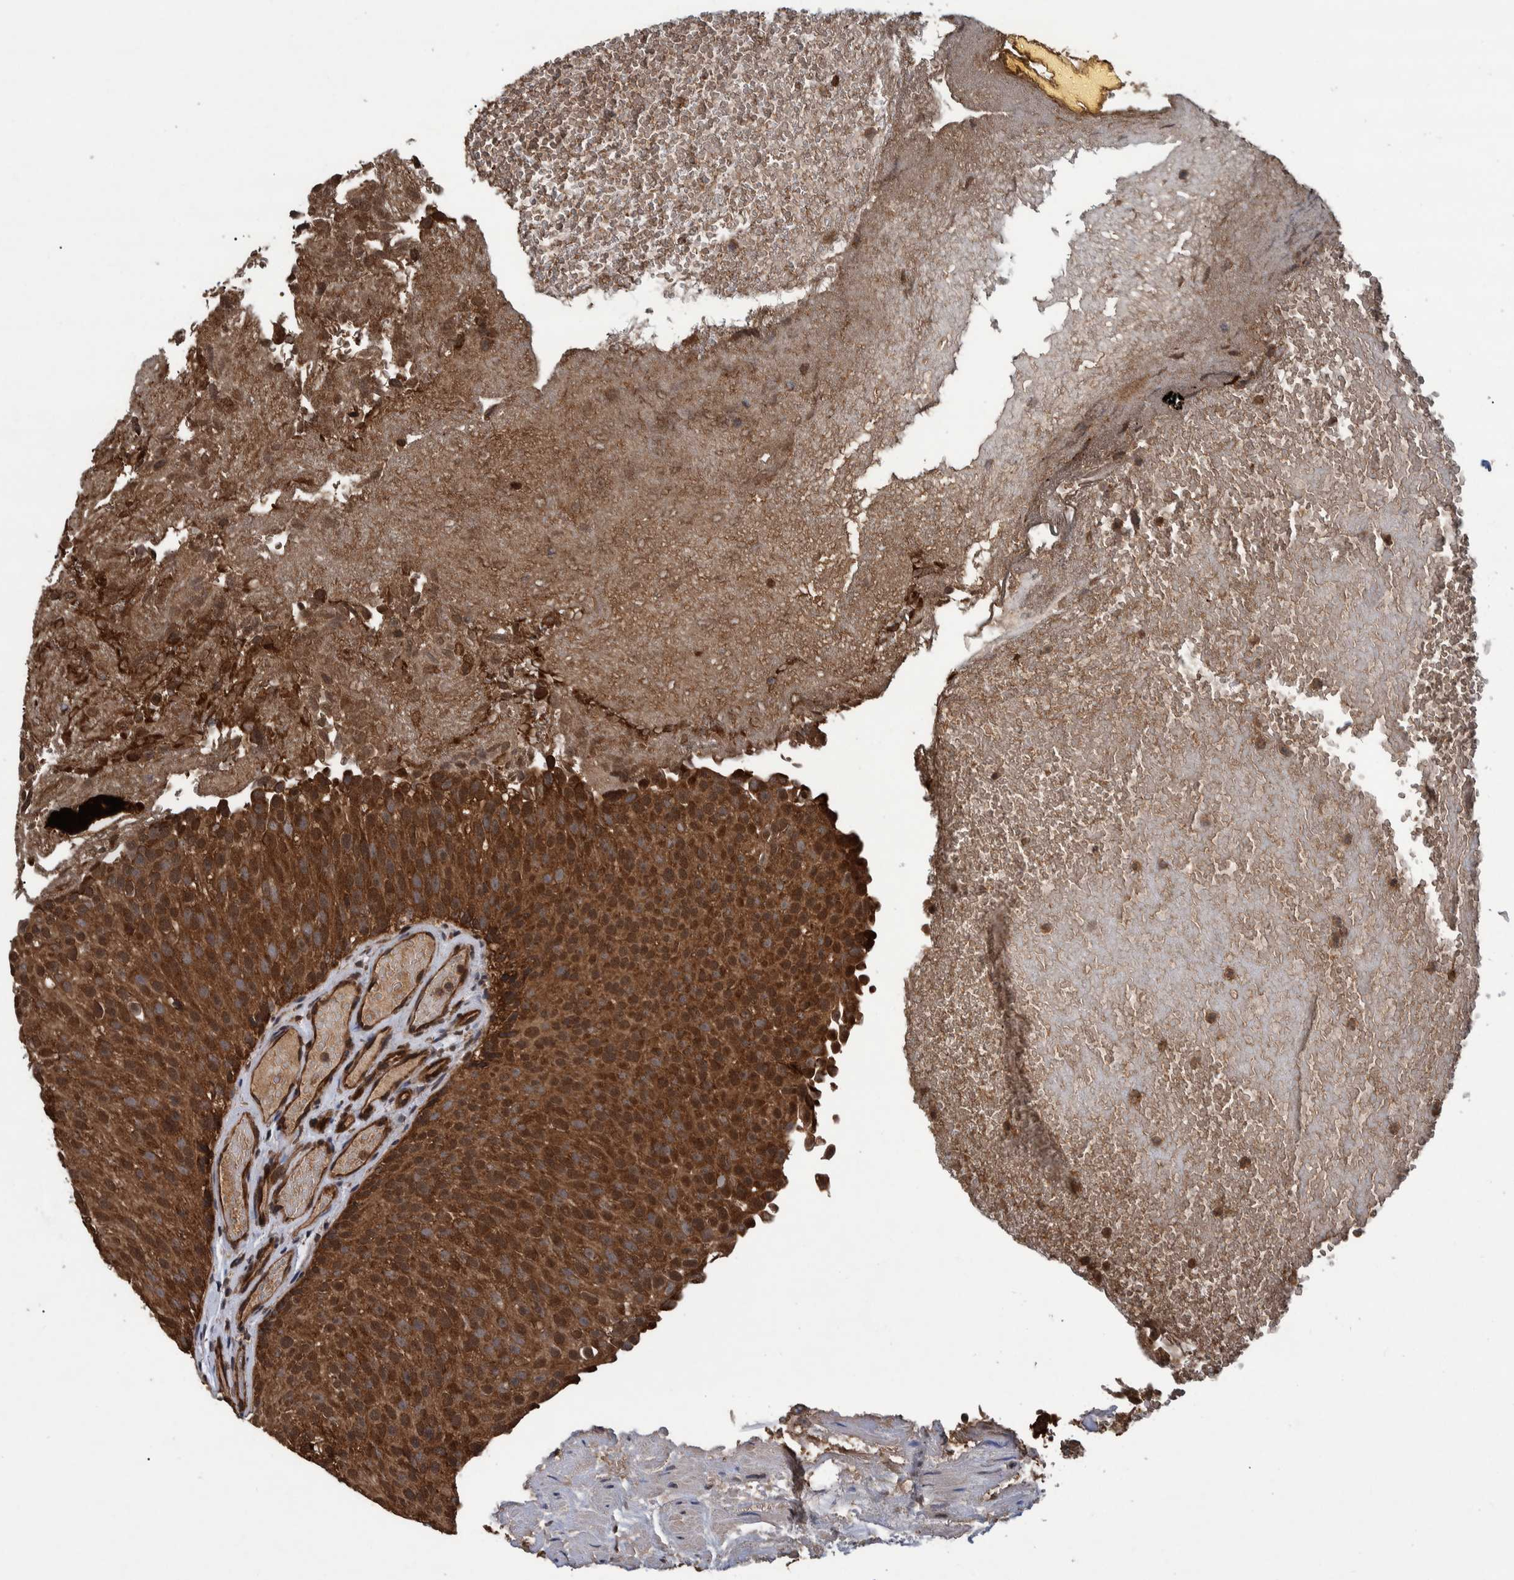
{"staining": {"intensity": "strong", "quantity": ">75%", "location": "cytoplasmic/membranous"}, "tissue": "urothelial cancer", "cell_type": "Tumor cells", "image_type": "cancer", "snomed": [{"axis": "morphology", "description": "Urothelial carcinoma, Low grade"}, {"axis": "topography", "description": "Urinary bladder"}], "caption": "Human urothelial cancer stained for a protein (brown) exhibits strong cytoplasmic/membranous positive positivity in approximately >75% of tumor cells.", "gene": "MRPS7", "patient": {"sex": "male", "age": 78}}